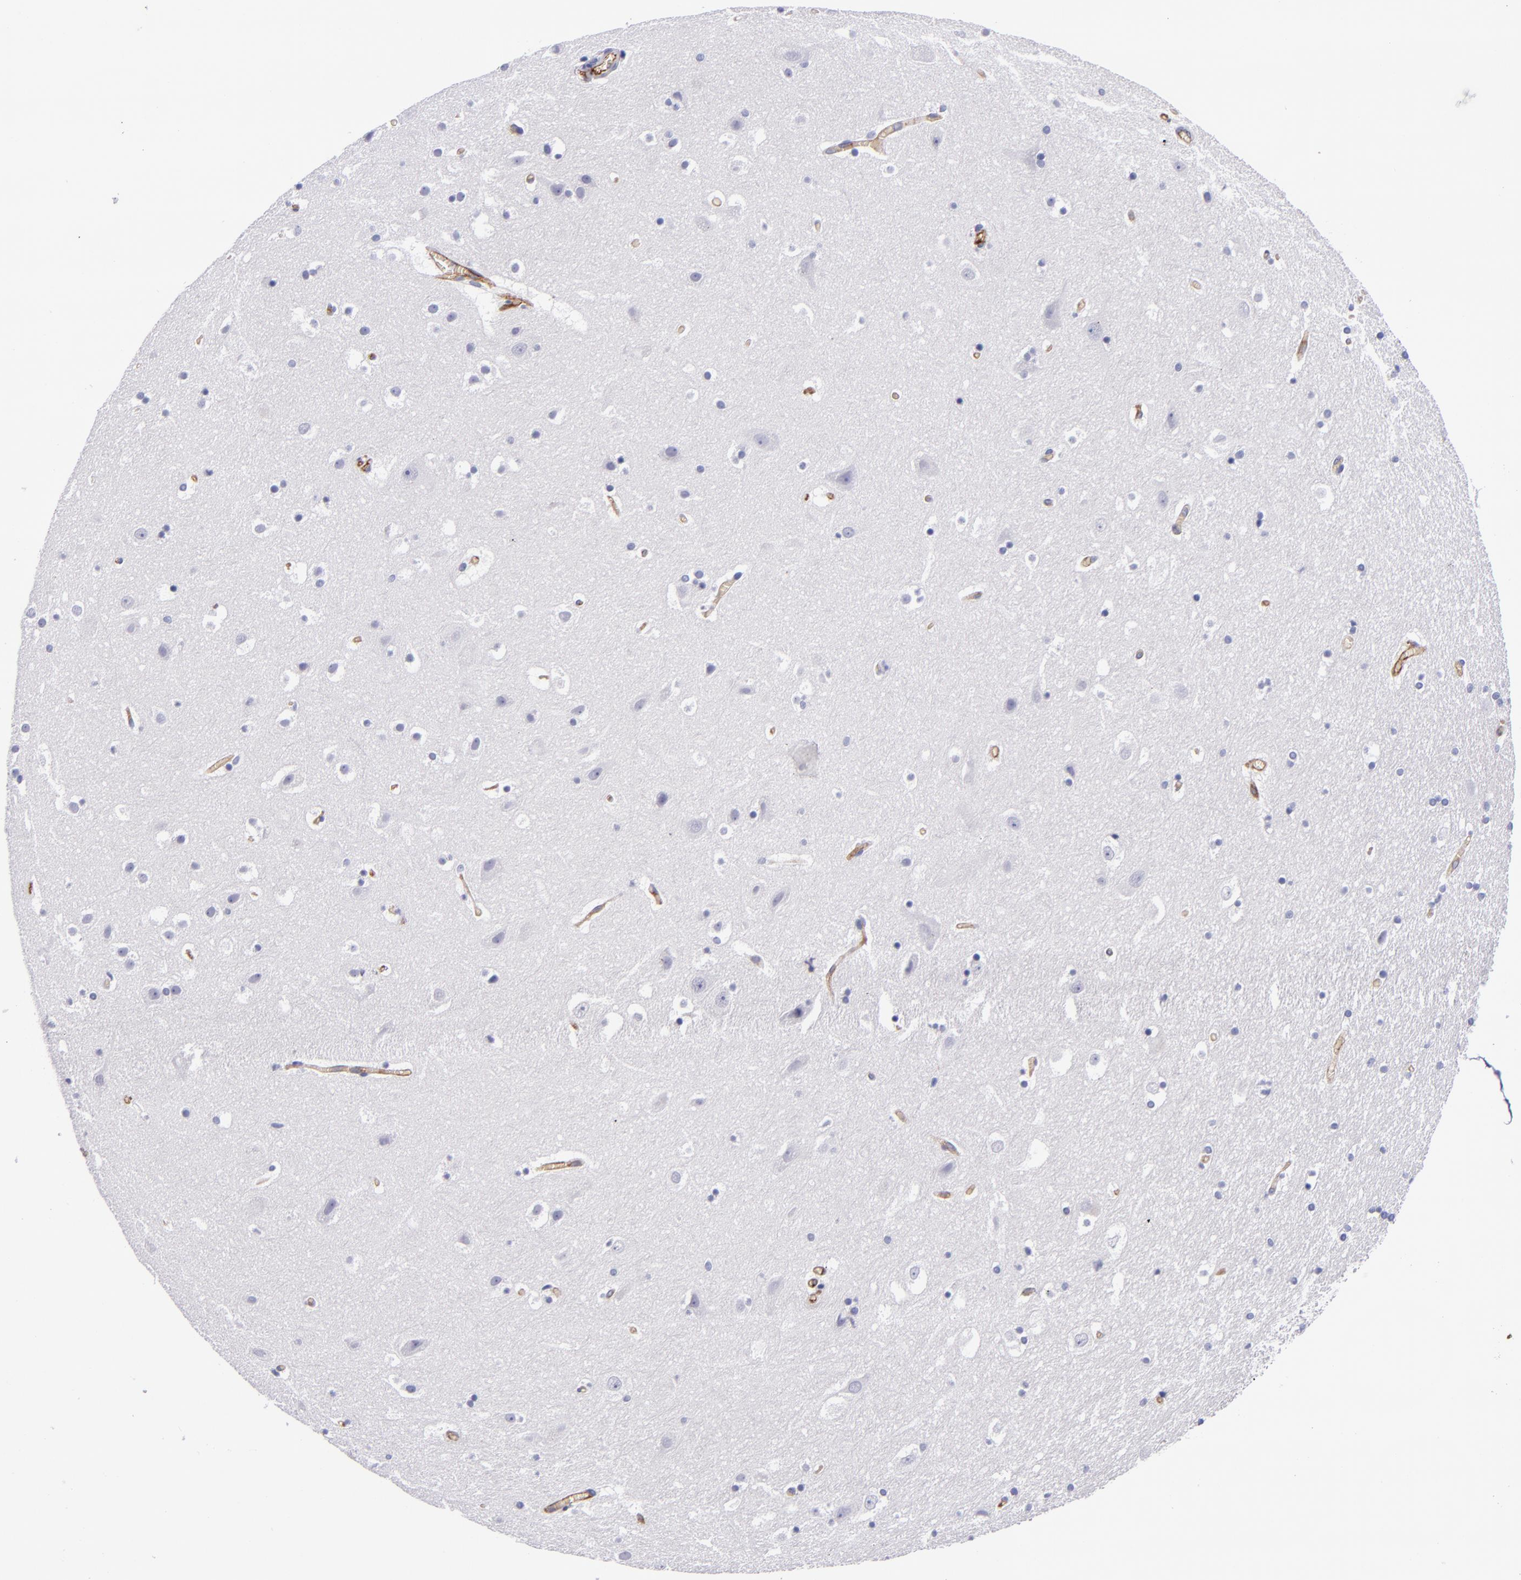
{"staining": {"intensity": "negative", "quantity": "none", "location": "none"}, "tissue": "hippocampus", "cell_type": "Glial cells", "image_type": "normal", "snomed": [{"axis": "morphology", "description": "Normal tissue, NOS"}, {"axis": "topography", "description": "Hippocampus"}], "caption": "Immunohistochemistry image of benign human hippocampus stained for a protein (brown), which displays no staining in glial cells.", "gene": "NOS3", "patient": {"sex": "male", "age": 45}}